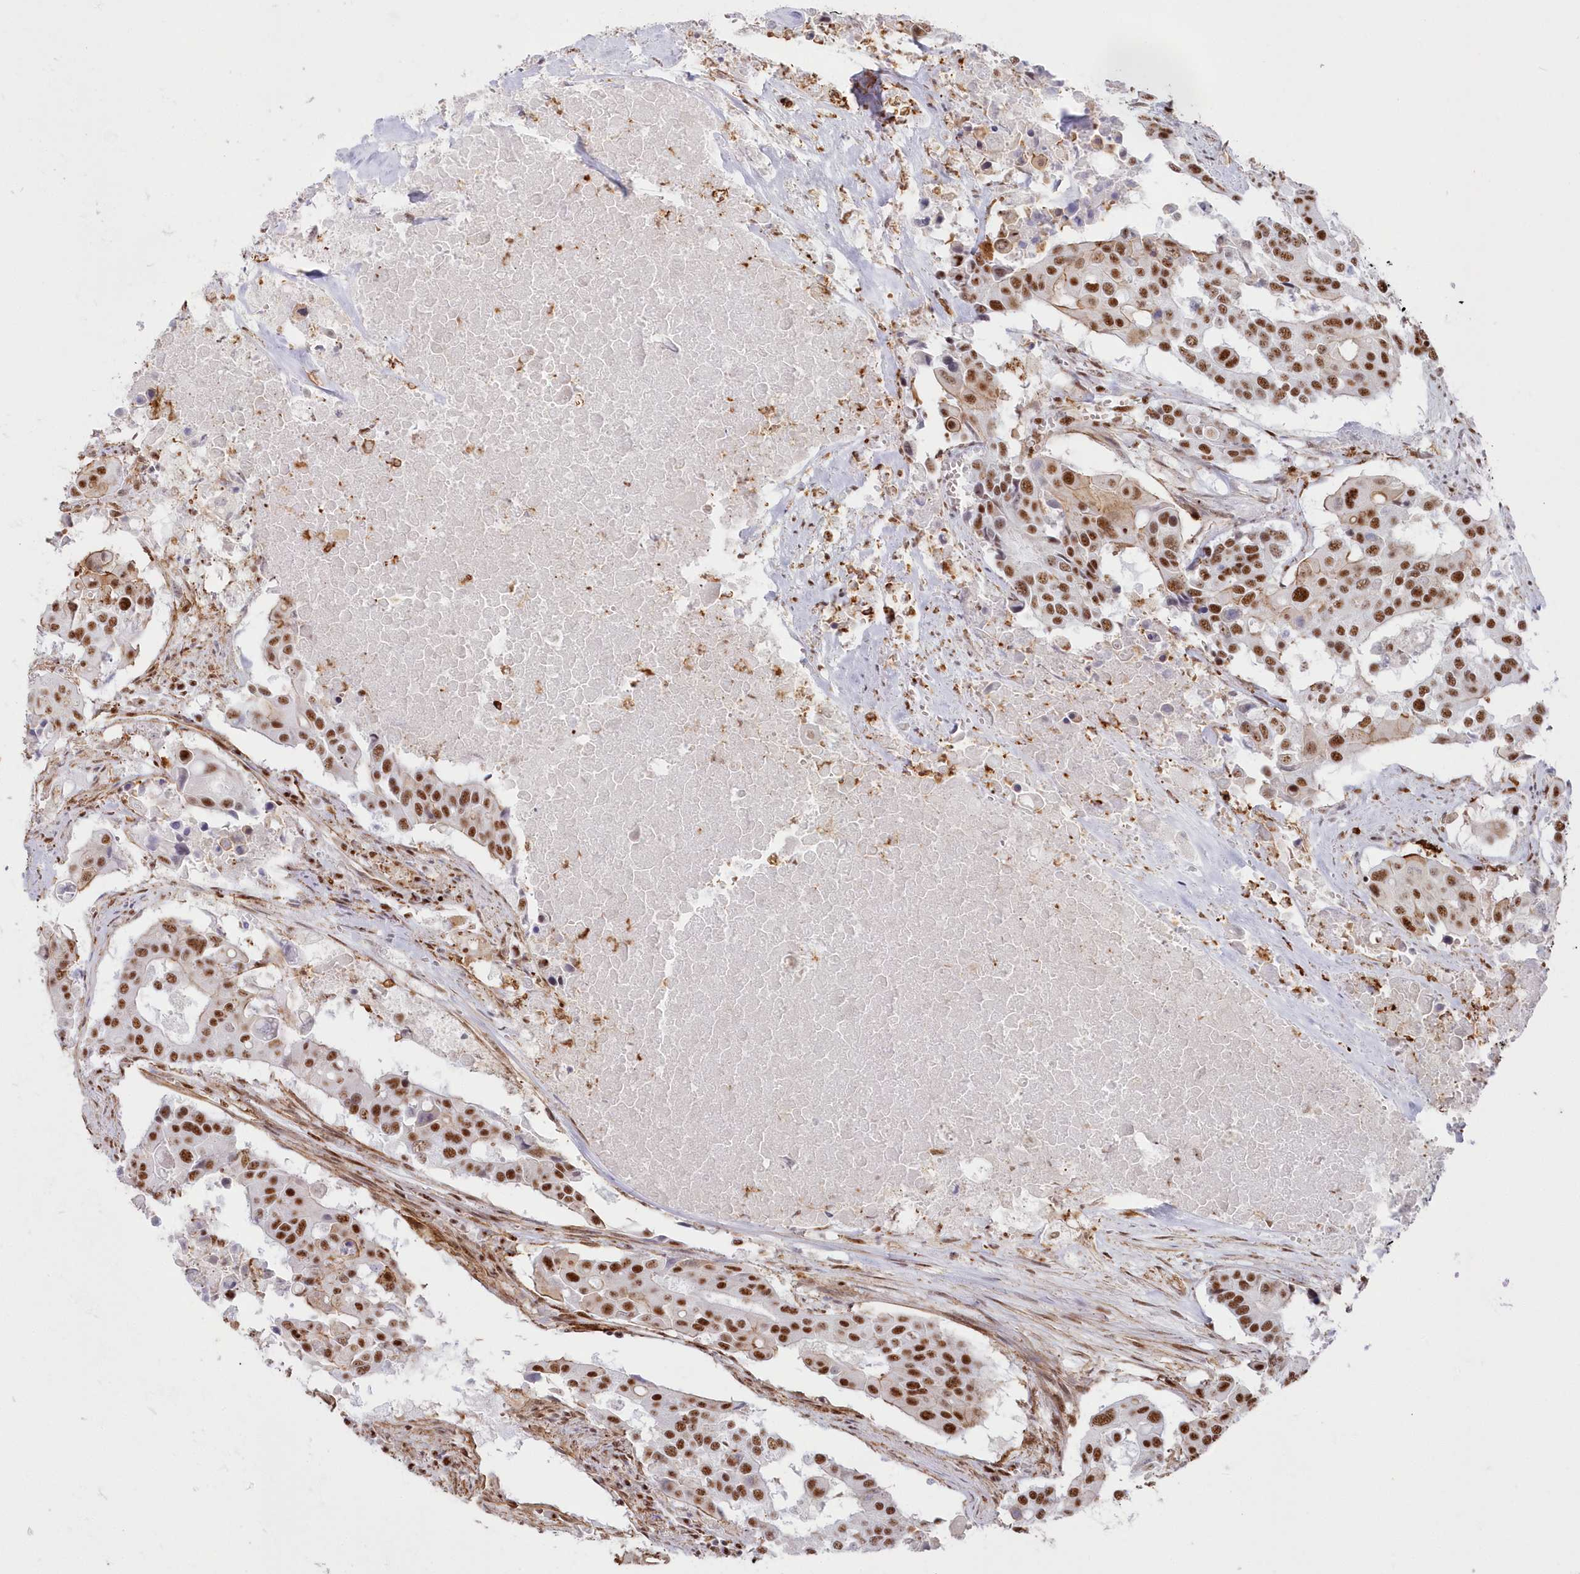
{"staining": {"intensity": "moderate", "quantity": ">75%", "location": "nuclear"}, "tissue": "colorectal cancer", "cell_type": "Tumor cells", "image_type": "cancer", "snomed": [{"axis": "morphology", "description": "Adenocarcinoma, NOS"}, {"axis": "topography", "description": "Colon"}], "caption": "A brown stain labels moderate nuclear positivity of a protein in human adenocarcinoma (colorectal) tumor cells.", "gene": "DDX46", "patient": {"sex": "male", "age": 77}}